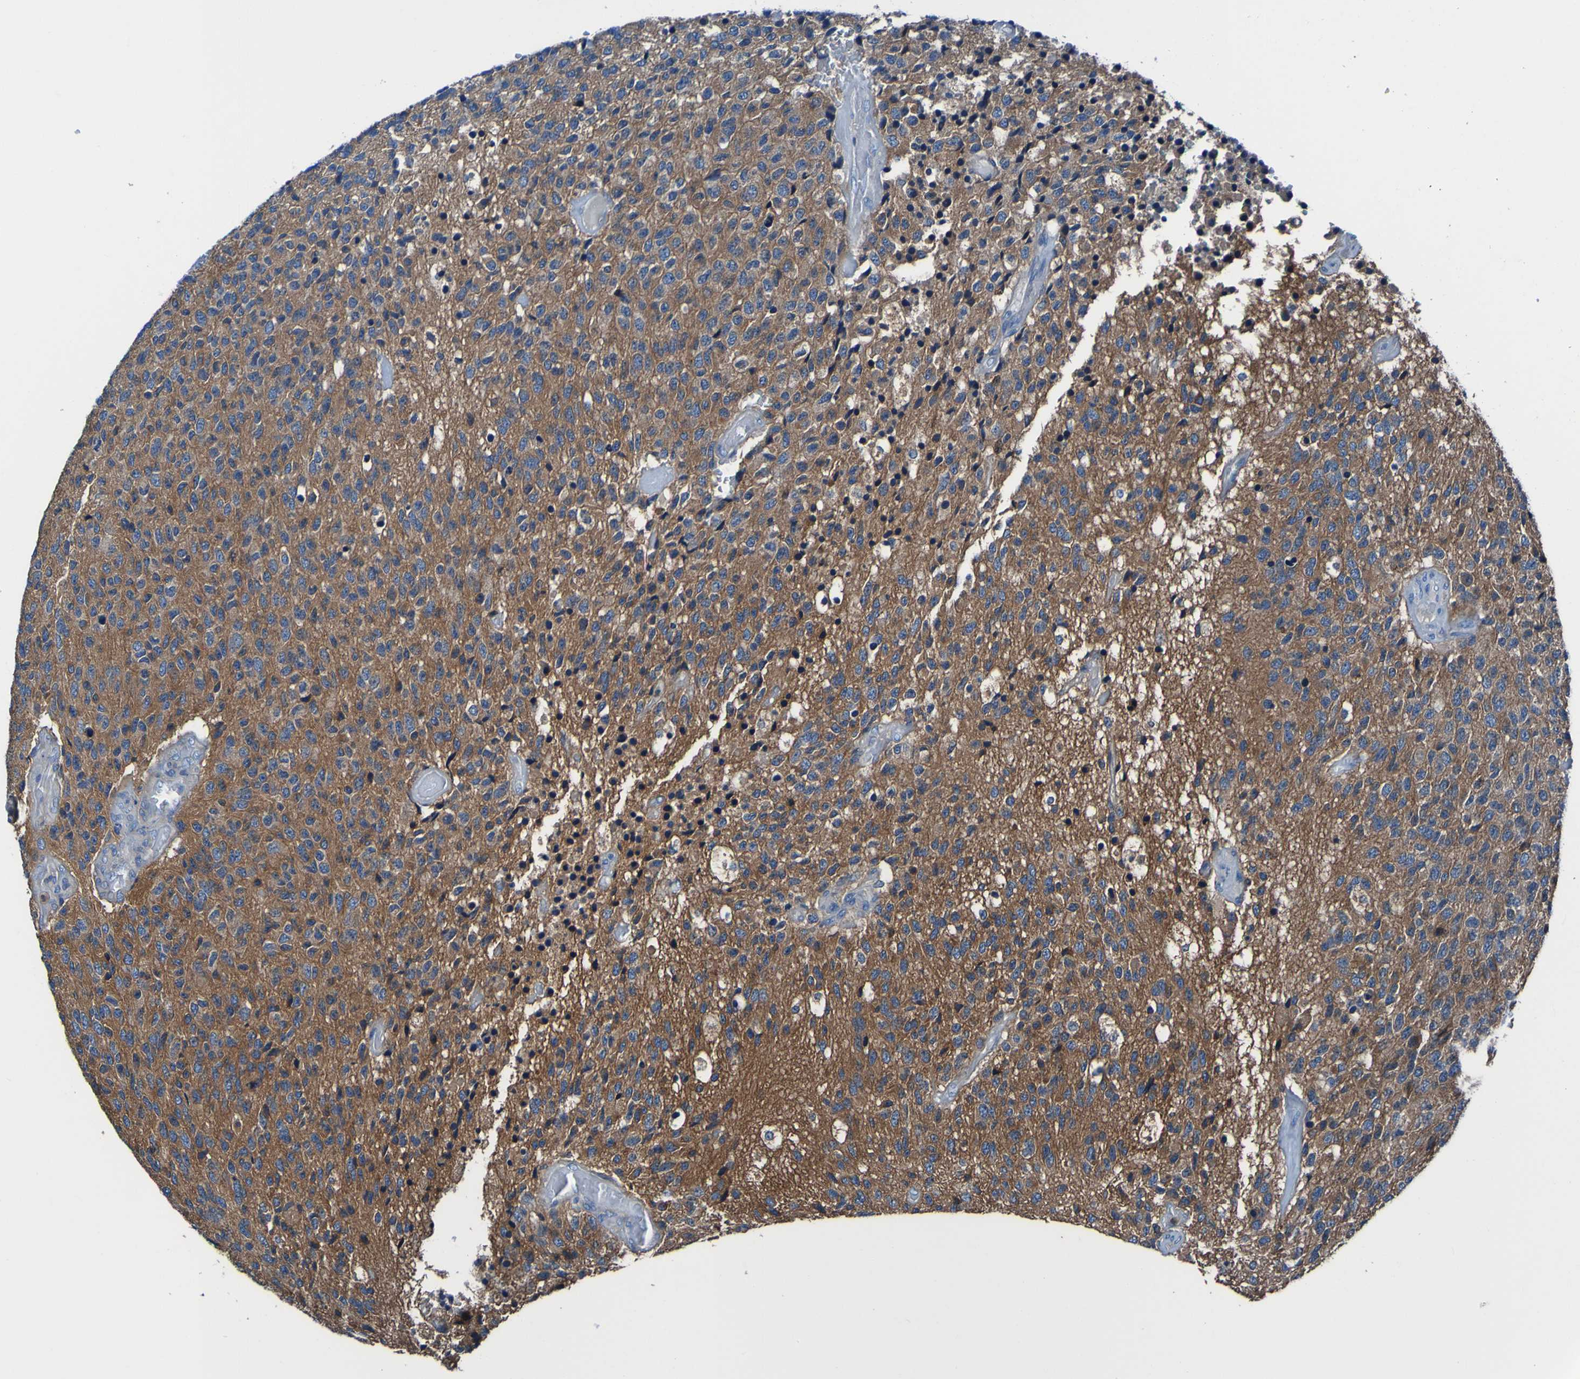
{"staining": {"intensity": "moderate", "quantity": ">75%", "location": "cytoplasmic/membranous"}, "tissue": "glioma", "cell_type": "Tumor cells", "image_type": "cancer", "snomed": [{"axis": "morphology", "description": "Glioma, malignant, High grade"}, {"axis": "topography", "description": "pancreas cauda"}], "caption": "DAB immunohistochemical staining of human malignant glioma (high-grade) exhibits moderate cytoplasmic/membranous protein positivity in about >75% of tumor cells.", "gene": "RAB5B", "patient": {"sex": "male", "age": 60}}